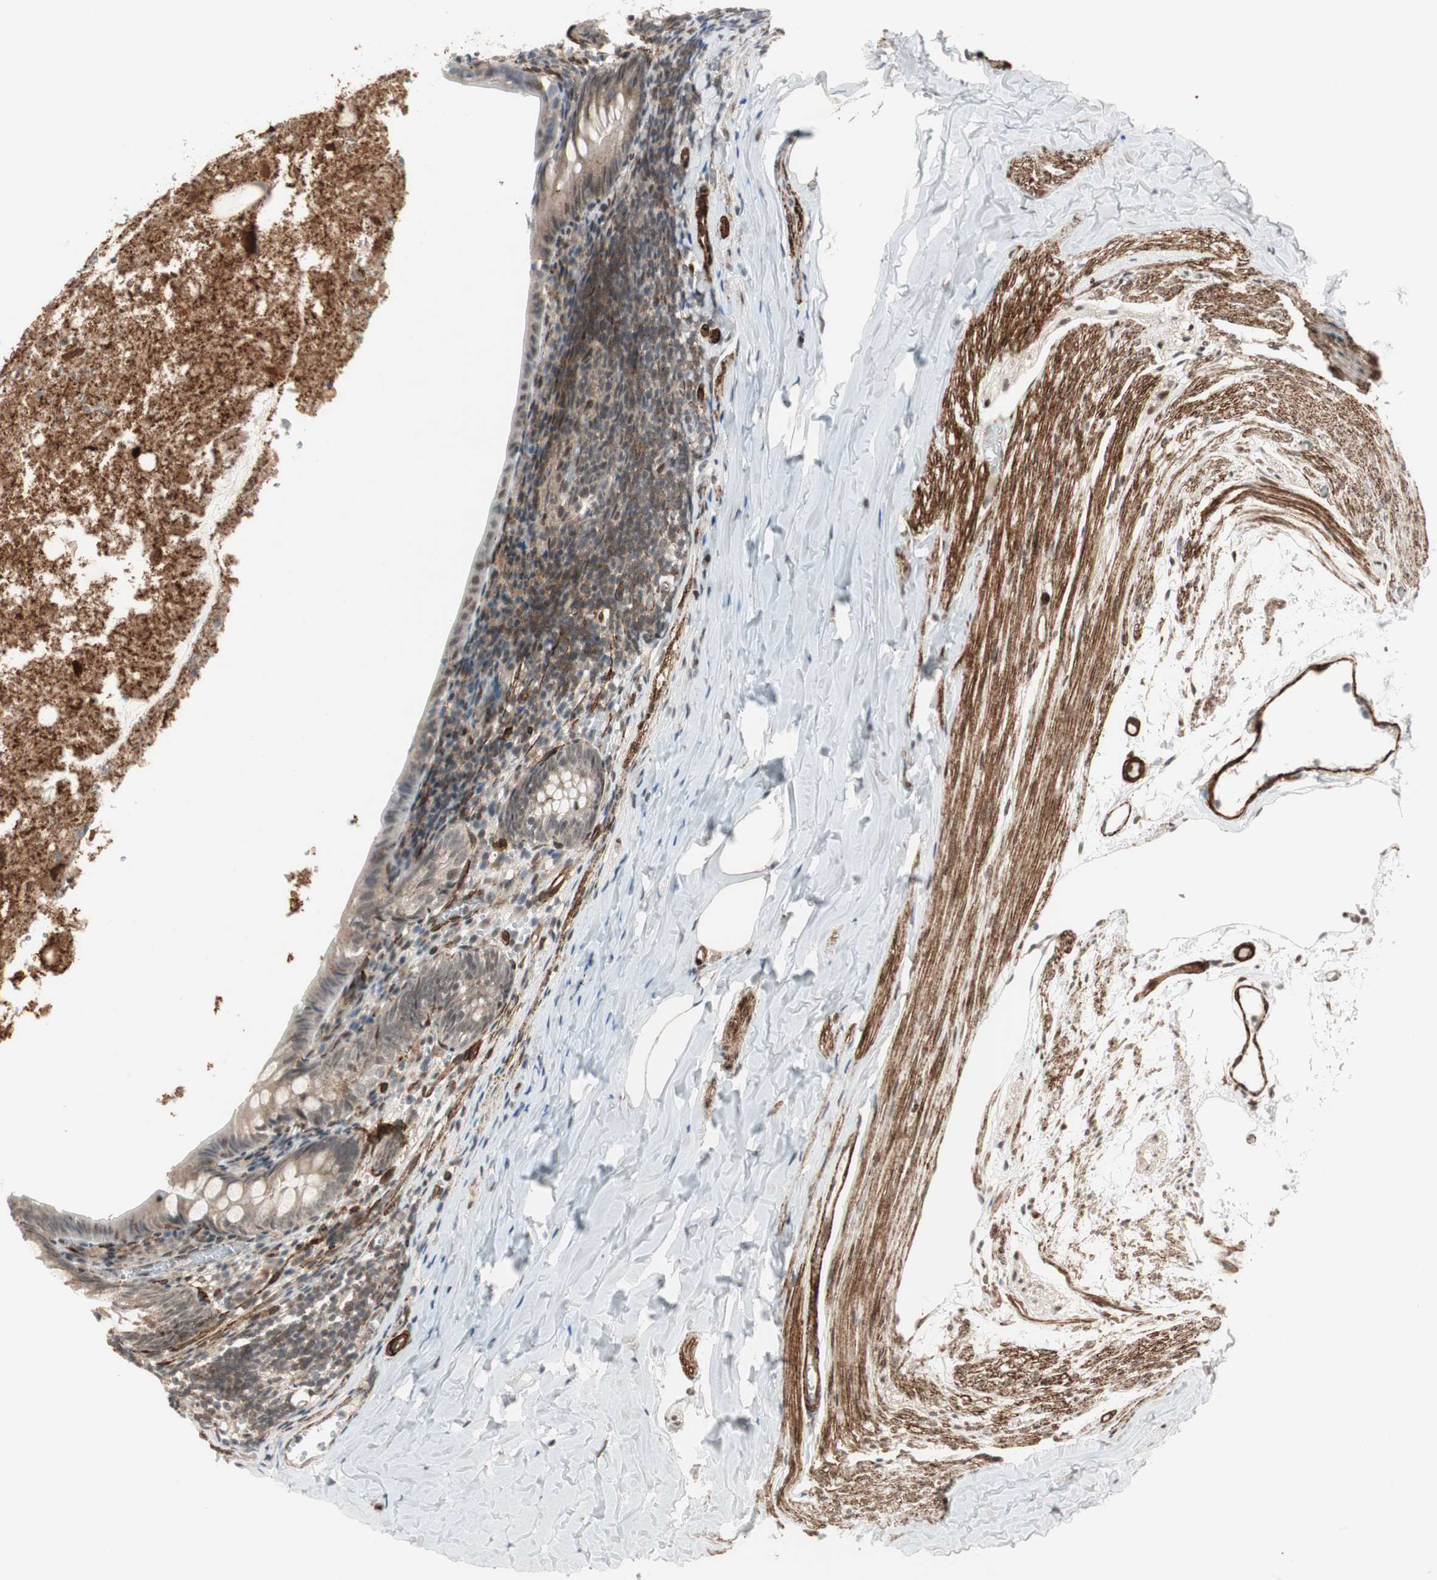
{"staining": {"intensity": "weak", "quantity": "25%-75%", "location": "cytoplasmic/membranous"}, "tissue": "appendix", "cell_type": "Glandular cells", "image_type": "normal", "snomed": [{"axis": "morphology", "description": "Normal tissue, NOS"}, {"axis": "topography", "description": "Appendix"}], "caption": "This micrograph reveals immunohistochemistry staining of unremarkable appendix, with low weak cytoplasmic/membranous staining in about 25%-75% of glandular cells.", "gene": "CDK19", "patient": {"sex": "female", "age": 10}}